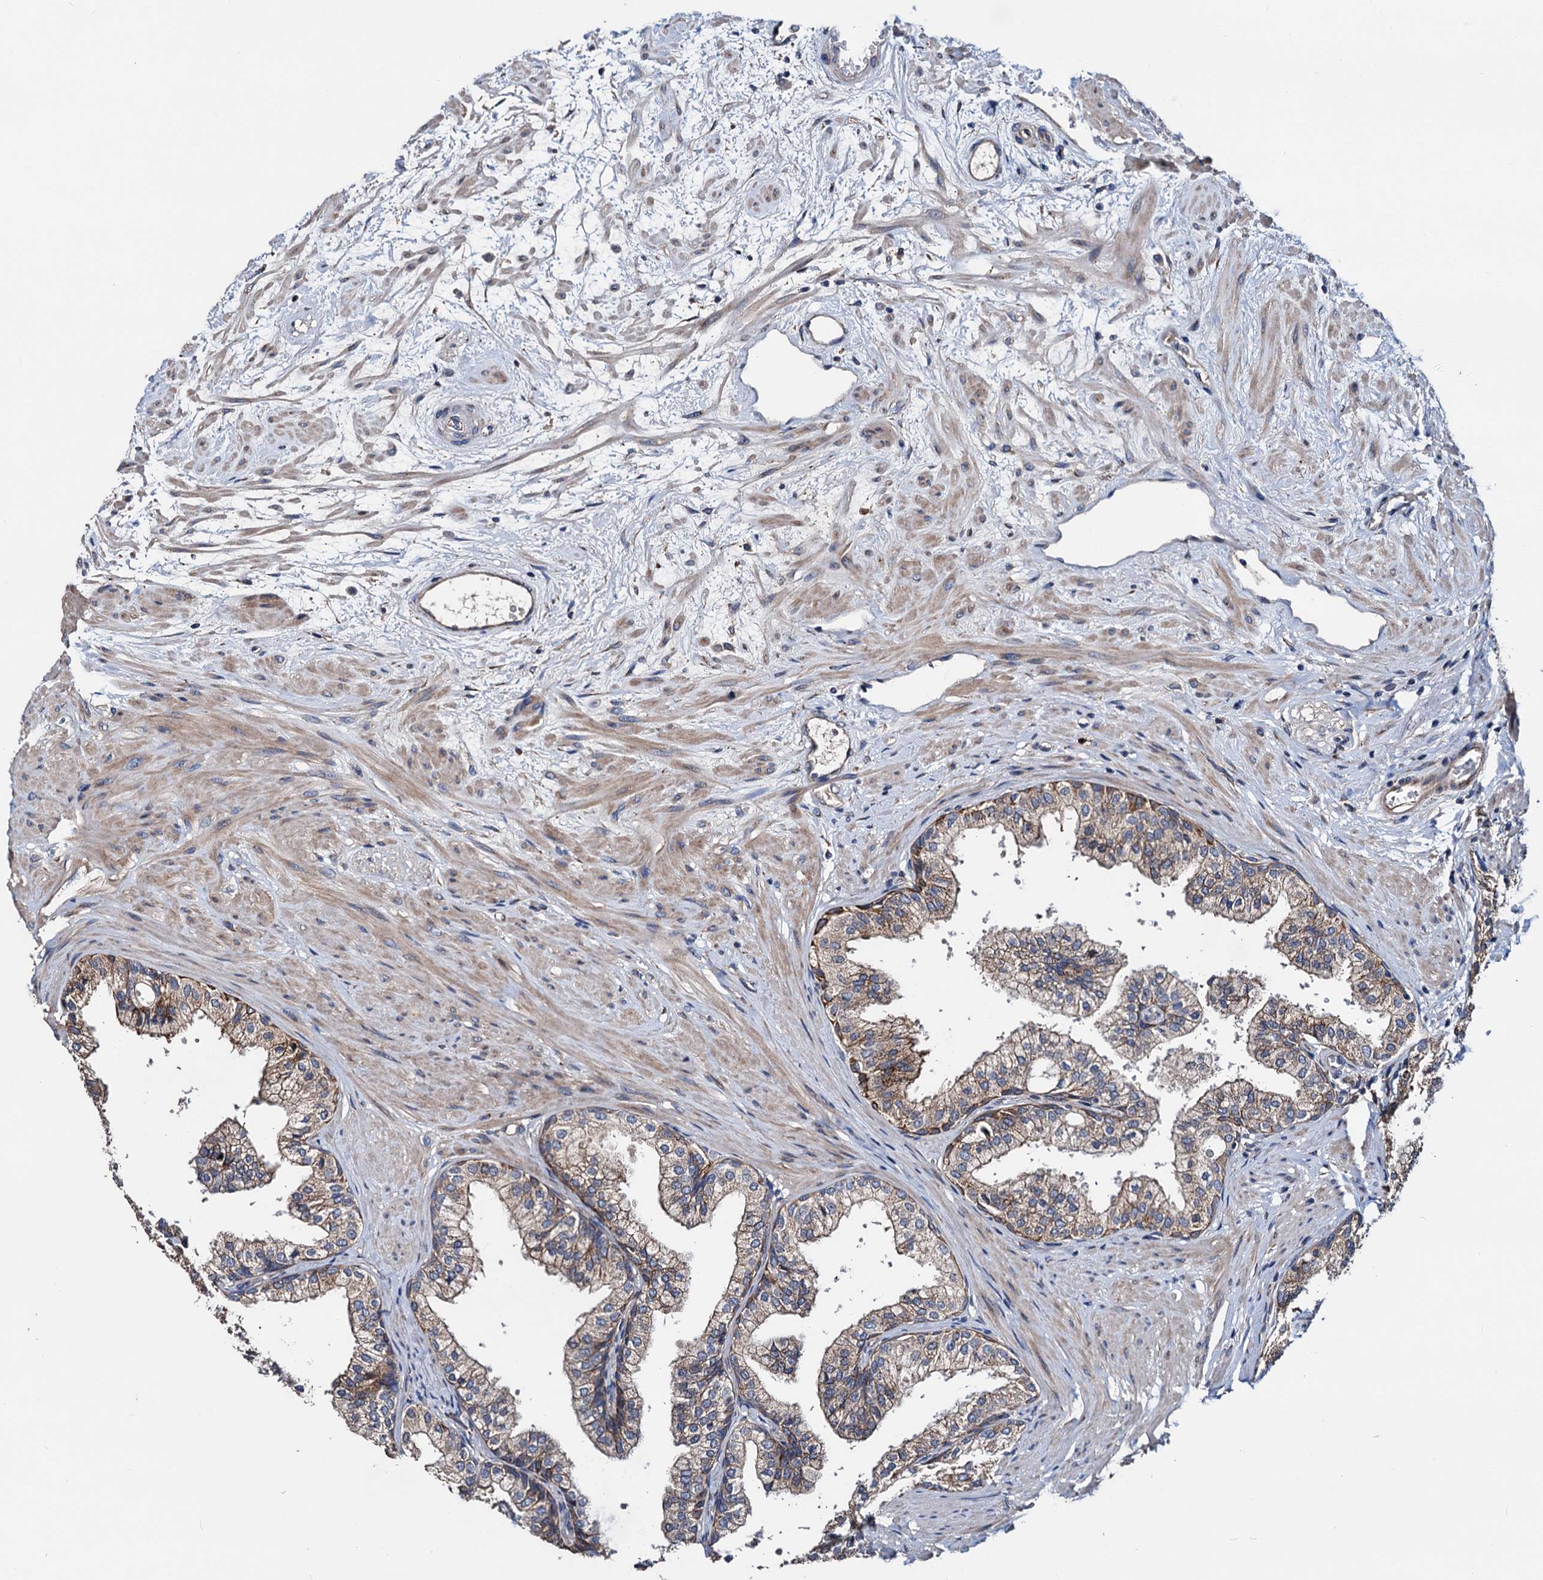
{"staining": {"intensity": "moderate", "quantity": "25%-75%", "location": "cytoplasmic/membranous"}, "tissue": "prostate", "cell_type": "Glandular cells", "image_type": "normal", "snomed": [{"axis": "morphology", "description": "Normal tissue, NOS"}, {"axis": "topography", "description": "Prostate"}], "caption": "Glandular cells display moderate cytoplasmic/membranous positivity in about 25%-75% of cells in normal prostate.", "gene": "AKAP11", "patient": {"sex": "male", "age": 60}}